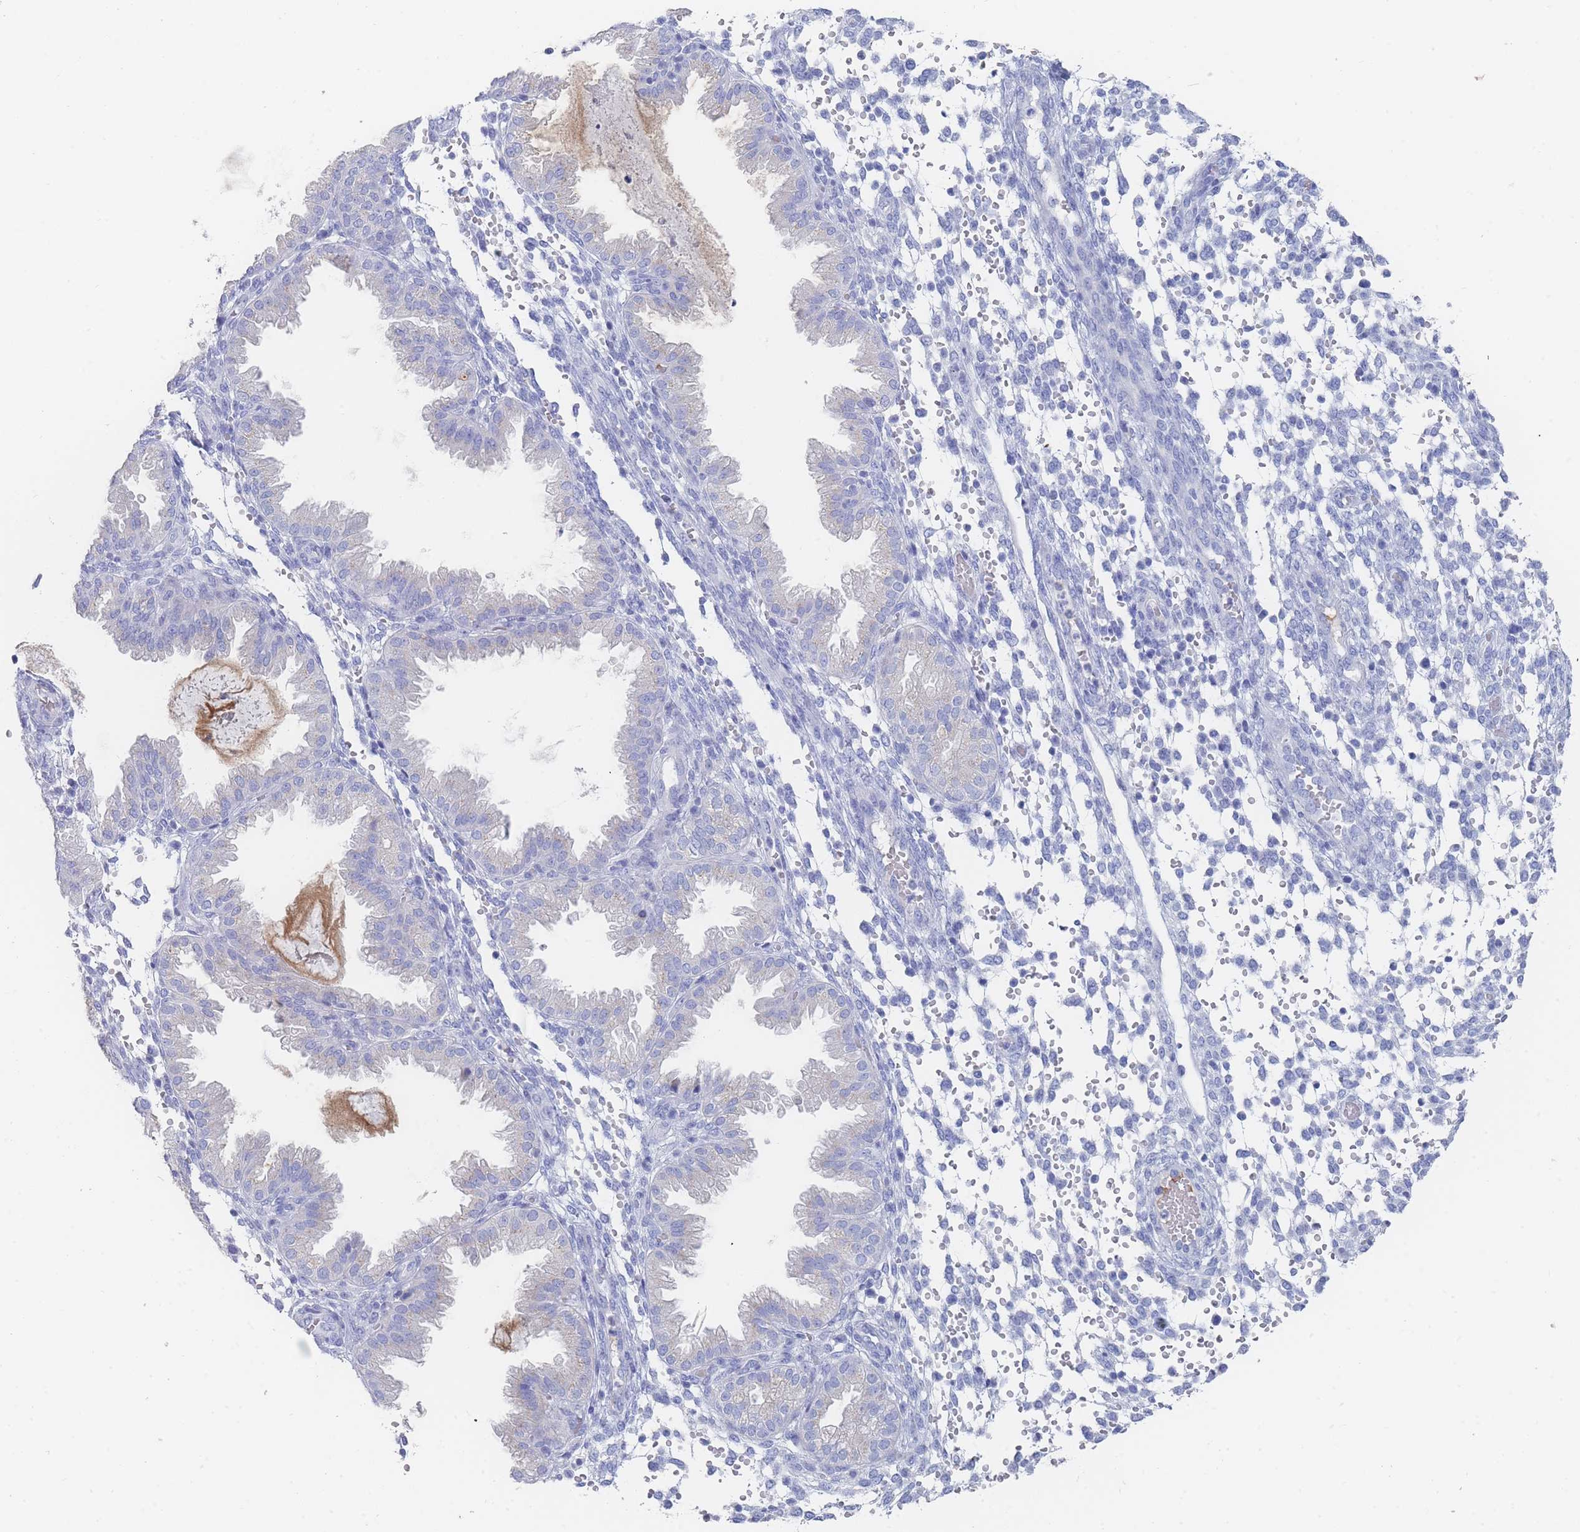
{"staining": {"intensity": "negative", "quantity": "none", "location": "none"}, "tissue": "endometrium", "cell_type": "Cells in endometrial stroma", "image_type": "normal", "snomed": [{"axis": "morphology", "description": "Normal tissue, NOS"}, {"axis": "topography", "description": "Endometrium"}], "caption": "Cells in endometrial stroma show no significant protein expression in unremarkable endometrium. The staining was performed using DAB to visualize the protein expression in brown, while the nuclei were stained in blue with hematoxylin (Magnification: 20x).", "gene": "SLC25A35", "patient": {"sex": "female", "age": 33}}